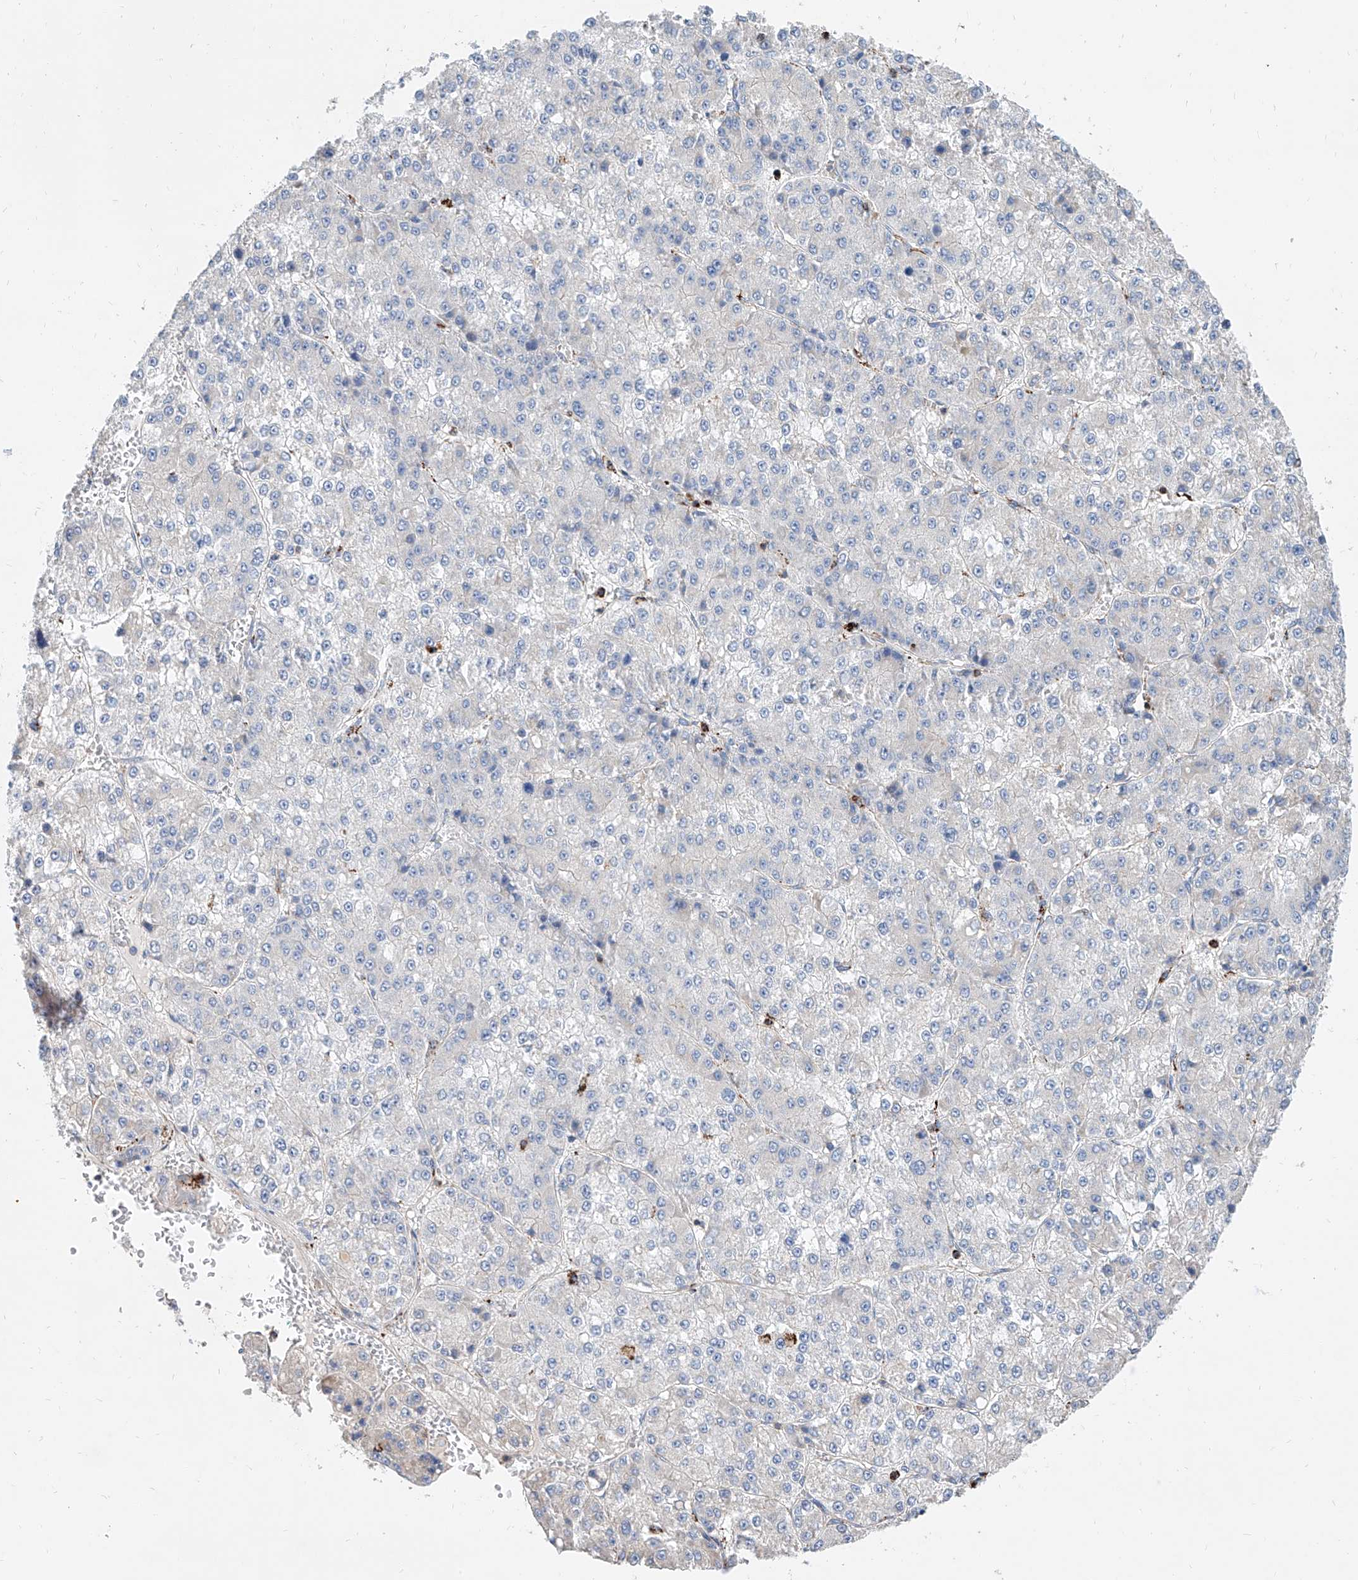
{"staining": {"intensity": "negative", "quantity": "none", "location": "none"}, "tissue": "liver cancer", "cell_type": "Tumor cells", "image_type": "cancer", "snomed": [{"axis": "morphology", "description": "Carcinoma, Hepatocellular, NOS"}, {"axis": "topography", "description": "Liver"}], "caption": "Immunohistochemistry of human liver hepatocellular carcinoma demonstrates no positivity in tumor cells. The staining was performed using DAB (3,3'-diaminobenzidine) to visualize the protein expression in brown, while the nuclei were stained in blue with hematoxylin (Magnification: 20x).", "gene": "CPNE5", "patient": {"sex": "female", "age": 73}}